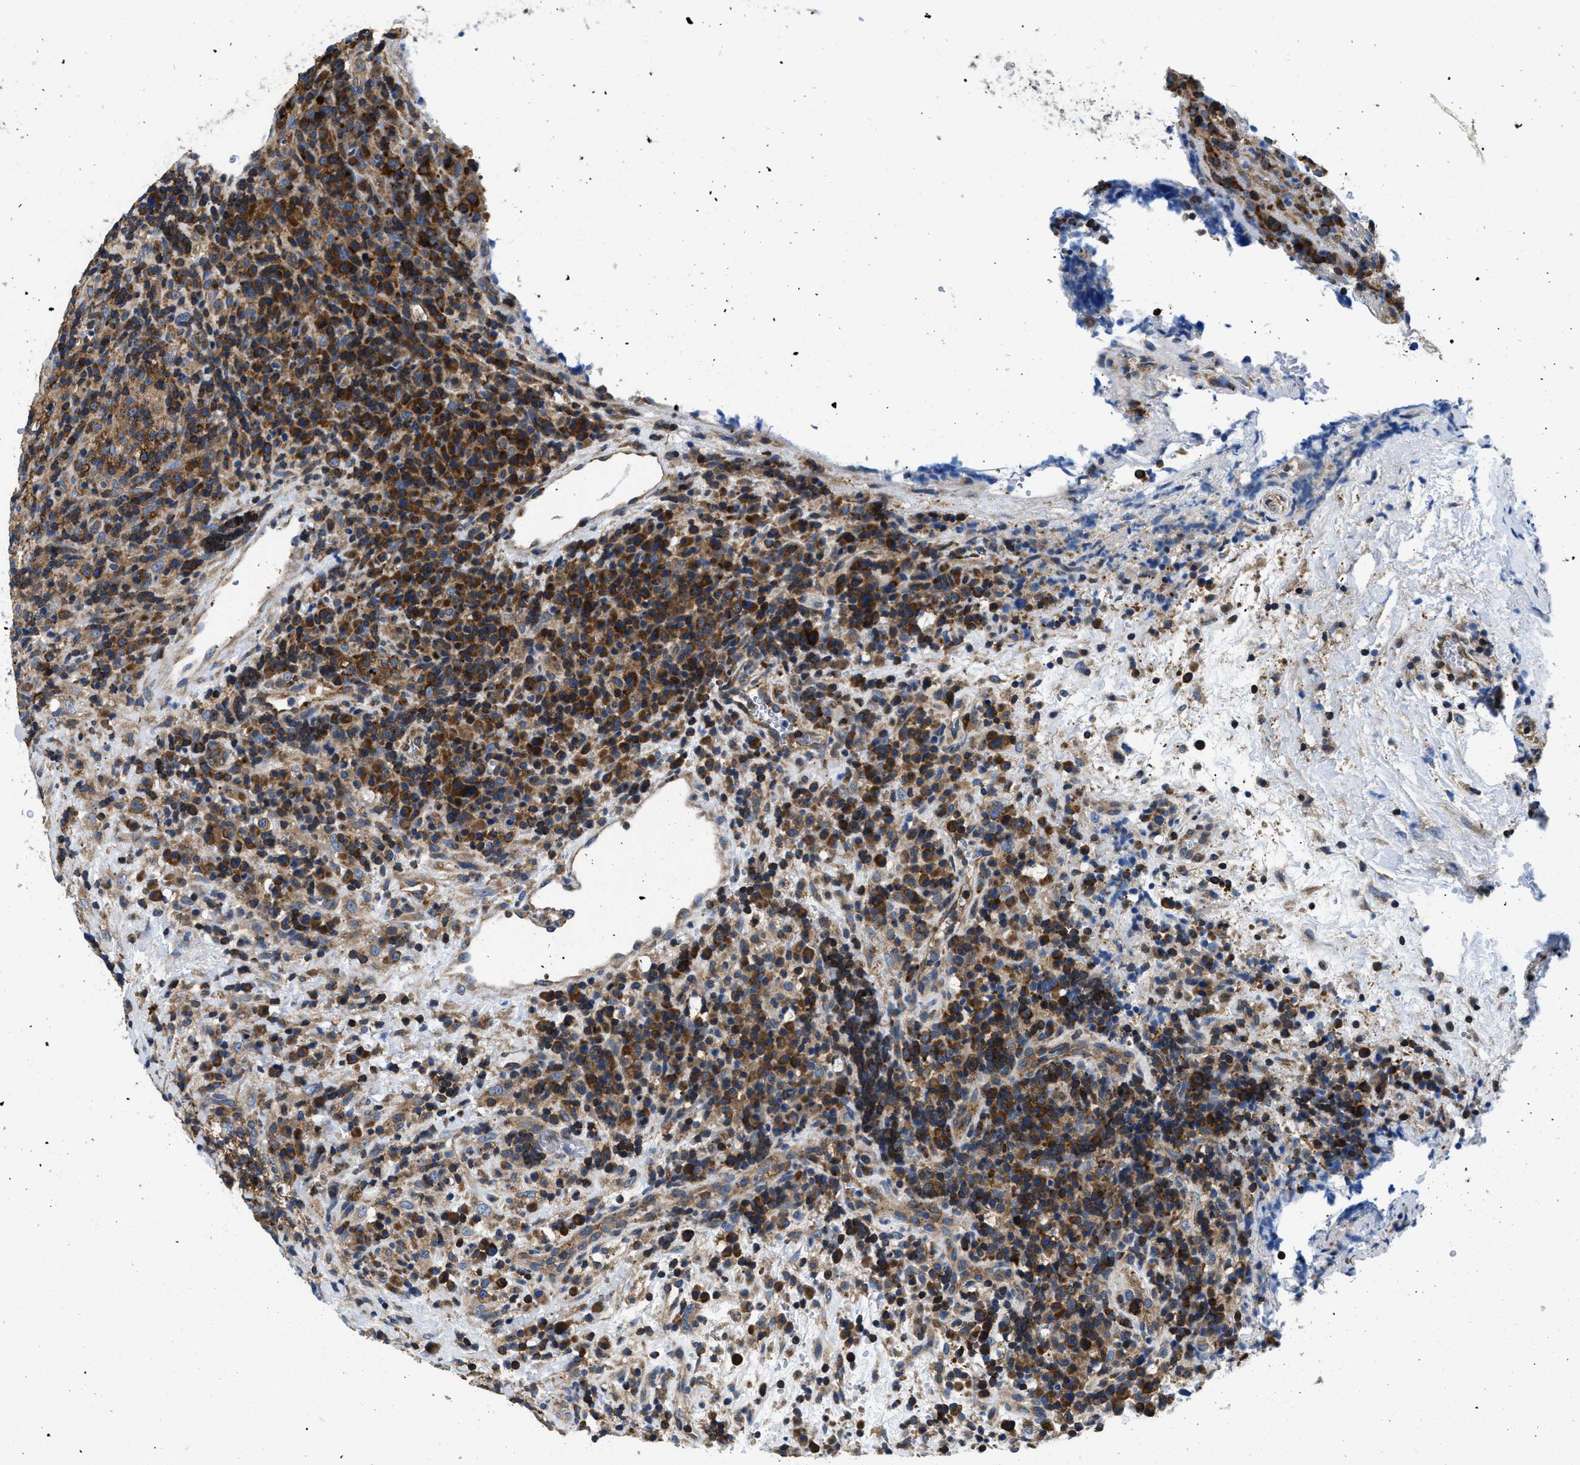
{"staining": {"intensity": "strong", "quantity": "25%-75%", "location": "cytoplasmic/membranous"}, "tissue": "lymphoma", "cell_type": "Tumor cells", "image_type": "cancer", "snomed": [{"axis": "morphology", "description": "Malignant lymphoma, non-Hodgkin's type, High grade"}, {"axis": "topography", "description": "Lymph node"}], "caption": "The photomicrograph demonstrates a brown stain indicating the presence of a protein in the cytoplasmic/membranous of tumor cells in high-grade malignant lymphoma, non-Hodgkin's type. Using DAB (3,3'-diaminobenzidine) (brown) and hematoxylin (blue) stains, captured at high magnification using brightfield microscopy.", "gene": "ABCF1", "patient": {"sex": "female", "age": 76}}